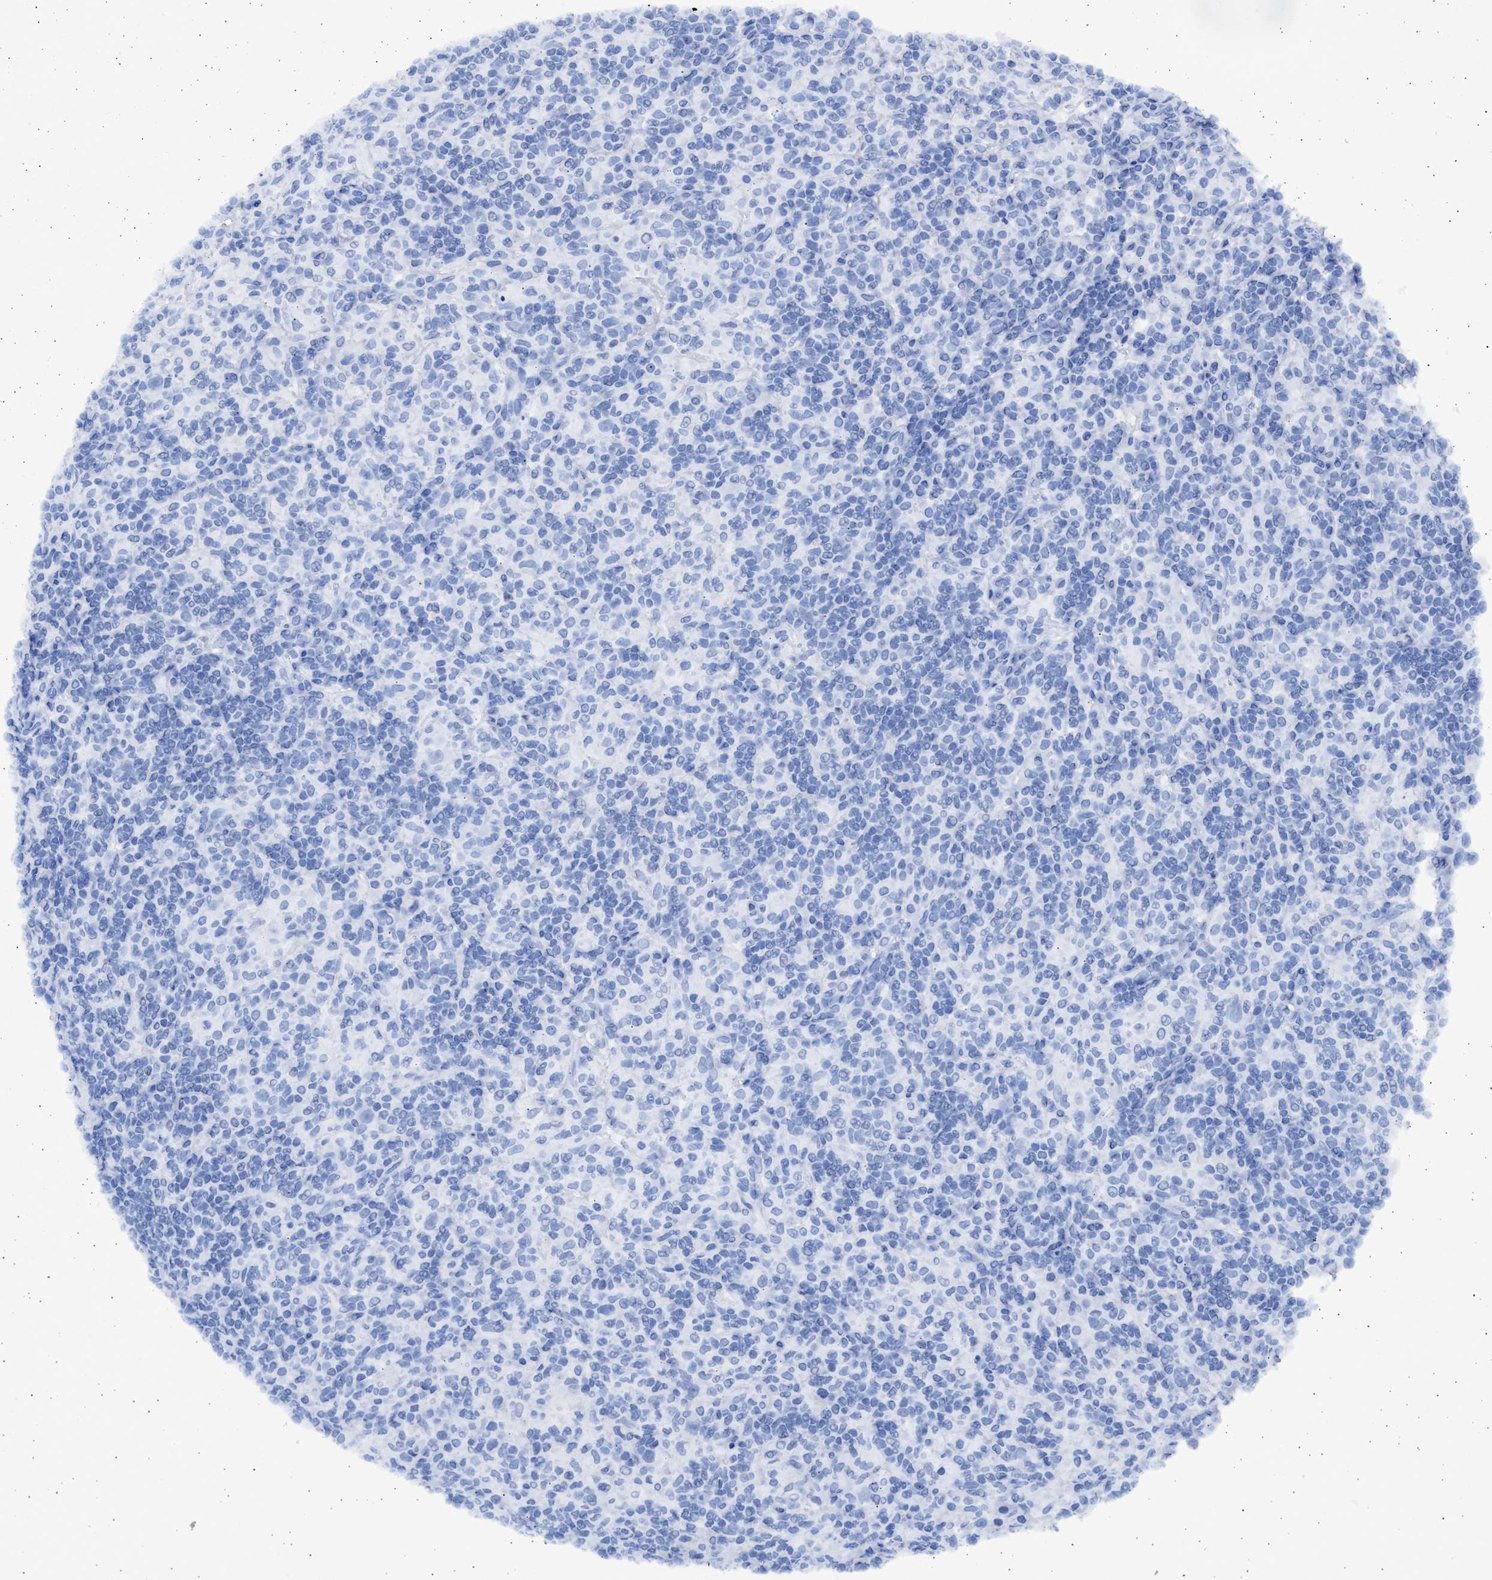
{"staining": {"intensity": "negative", "quantity": "none", "location": "none"}, "tissue": "lymphoma", "cell_type": "Tumor cells", "image_type": "cancer", "snomed": [{"axis": "morphology", "description": "Hodgkin's disease, NOS"}, {"axis": "topography", "description": "Lymph node"}], "caption": "A high-resolution image shows IHC staining of Hodgkin's disease, which reveals no significant positivity in tumor cells. The staining was performed using DAB to visualize the protein expression in brown, while the nuclei were stained in blue with hematoxylin (Magnification: 20x).", "gene": "ALDOC", "patient": {"sex": "male", "age": 70}}